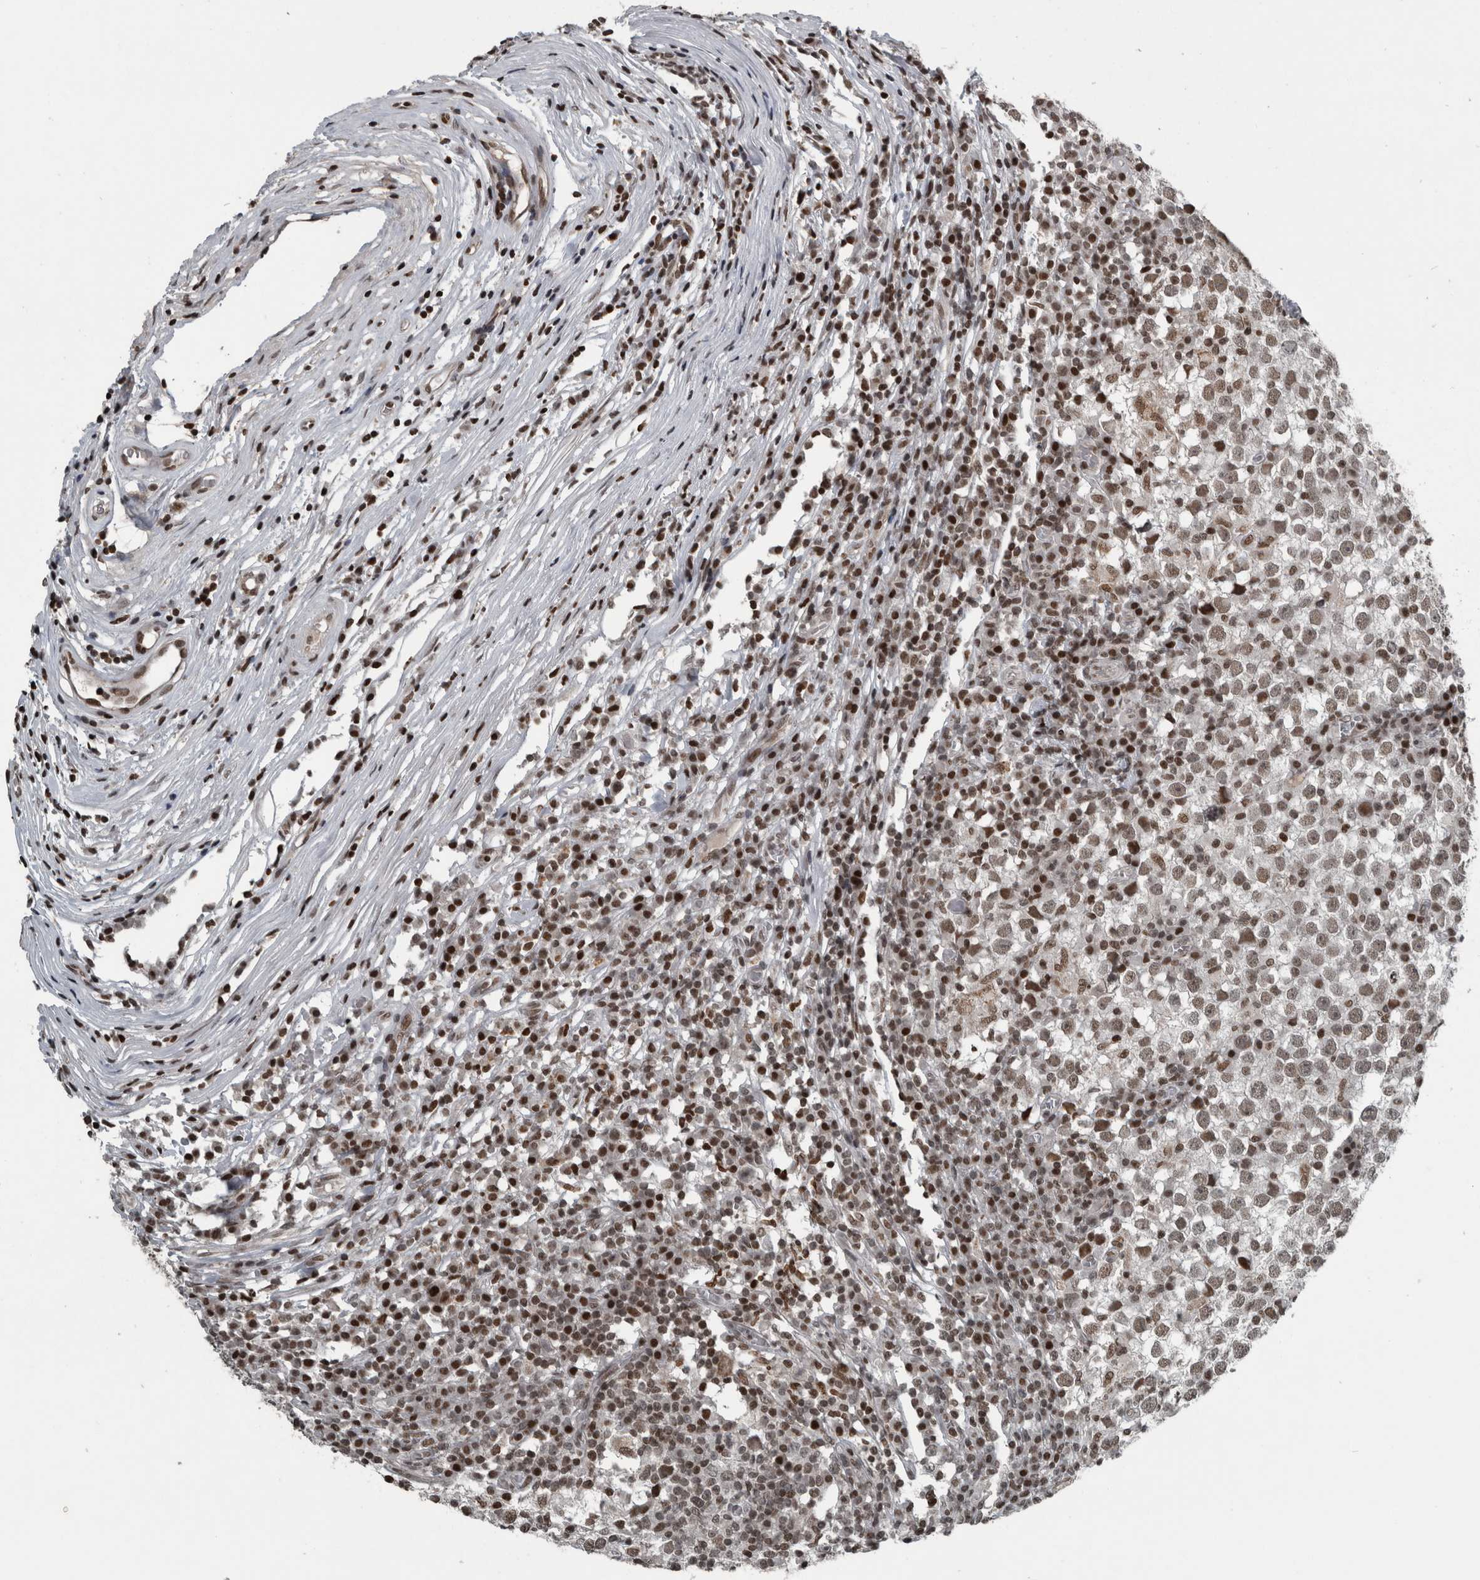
{"staining": {"intensity": "moderate", "quantity": ">75%", "location": "nuclear"}, "tissue": "testis cancer", "cell_type": "Tumor cells", "image_type": "cancer", "snomed": [{"axis": "morphology", "description": "Seminoma, NOS"}, {"axis": "topography", "description": "Testis"}], "caption": "Testis cancer (seminoma) tissue exhibits moderate nuclear staining in approximately >75% of tumor cells, visualized by immunohistochemistry.", "gene": "UNC50", "patient": {"sex": "male", "age": 65}}